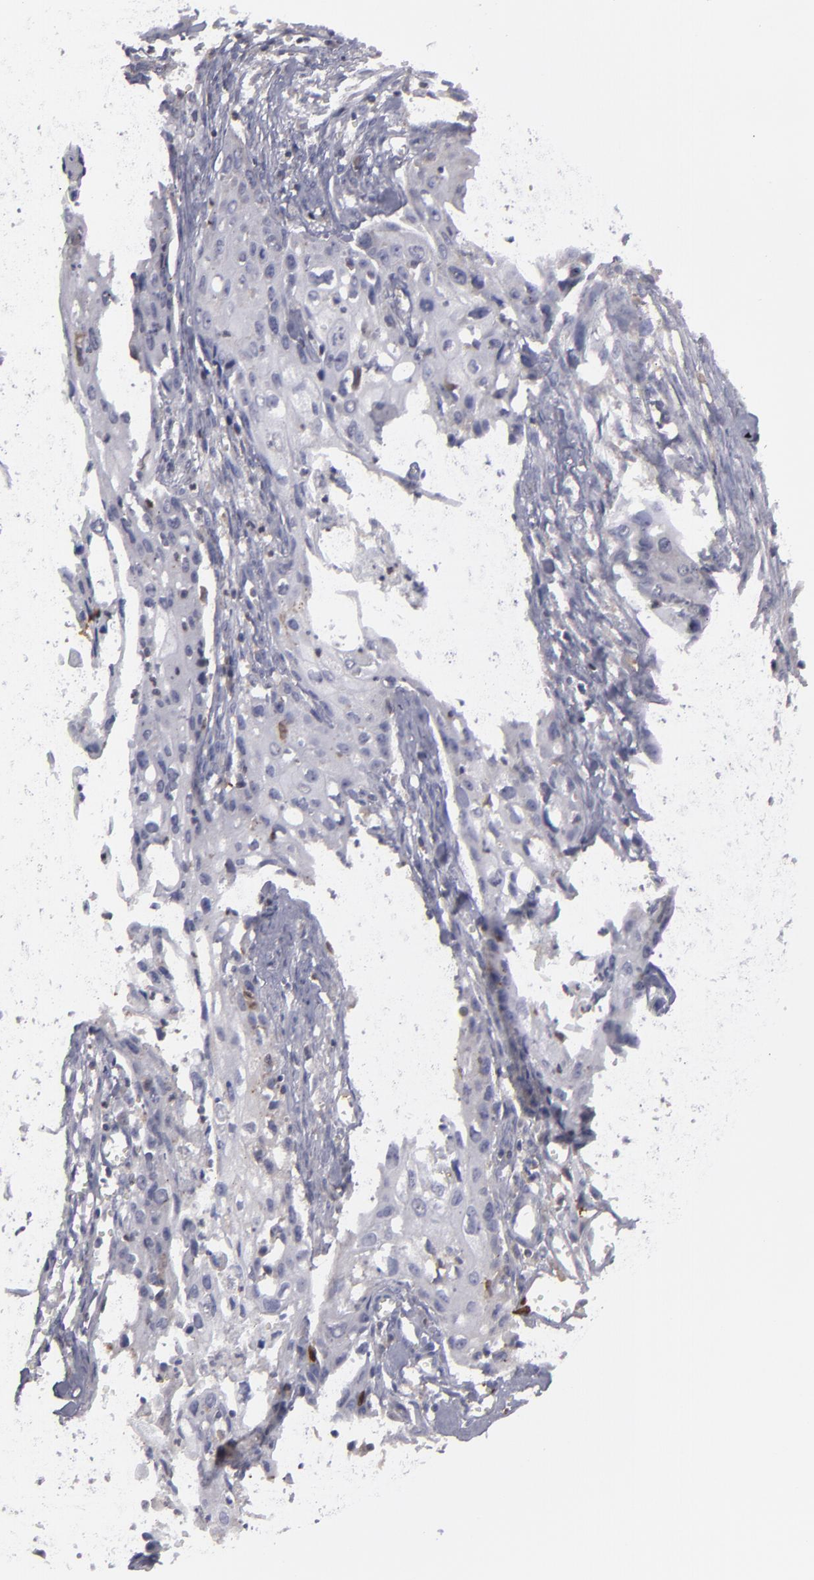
{"staining": {"intensity": "negative", "quantity": "none", "location": "none"}, "tissue": "urothelial cancer", "cell_type": "Tumor cells", "image_type": "cancer", "snomed": [{"axis": "morphology", "description": "Urothelial carcinoma, High grade"}, {"axis": "topography", "description": "Urinary bladder"}], "caption": "Immunohistochemistry micrograph of urothelial cancer stained for a protein (brown), which shows no staining in tumor cells.", "gene": "SEMA3G", "patient": {"sex": "male", "age": 54}}